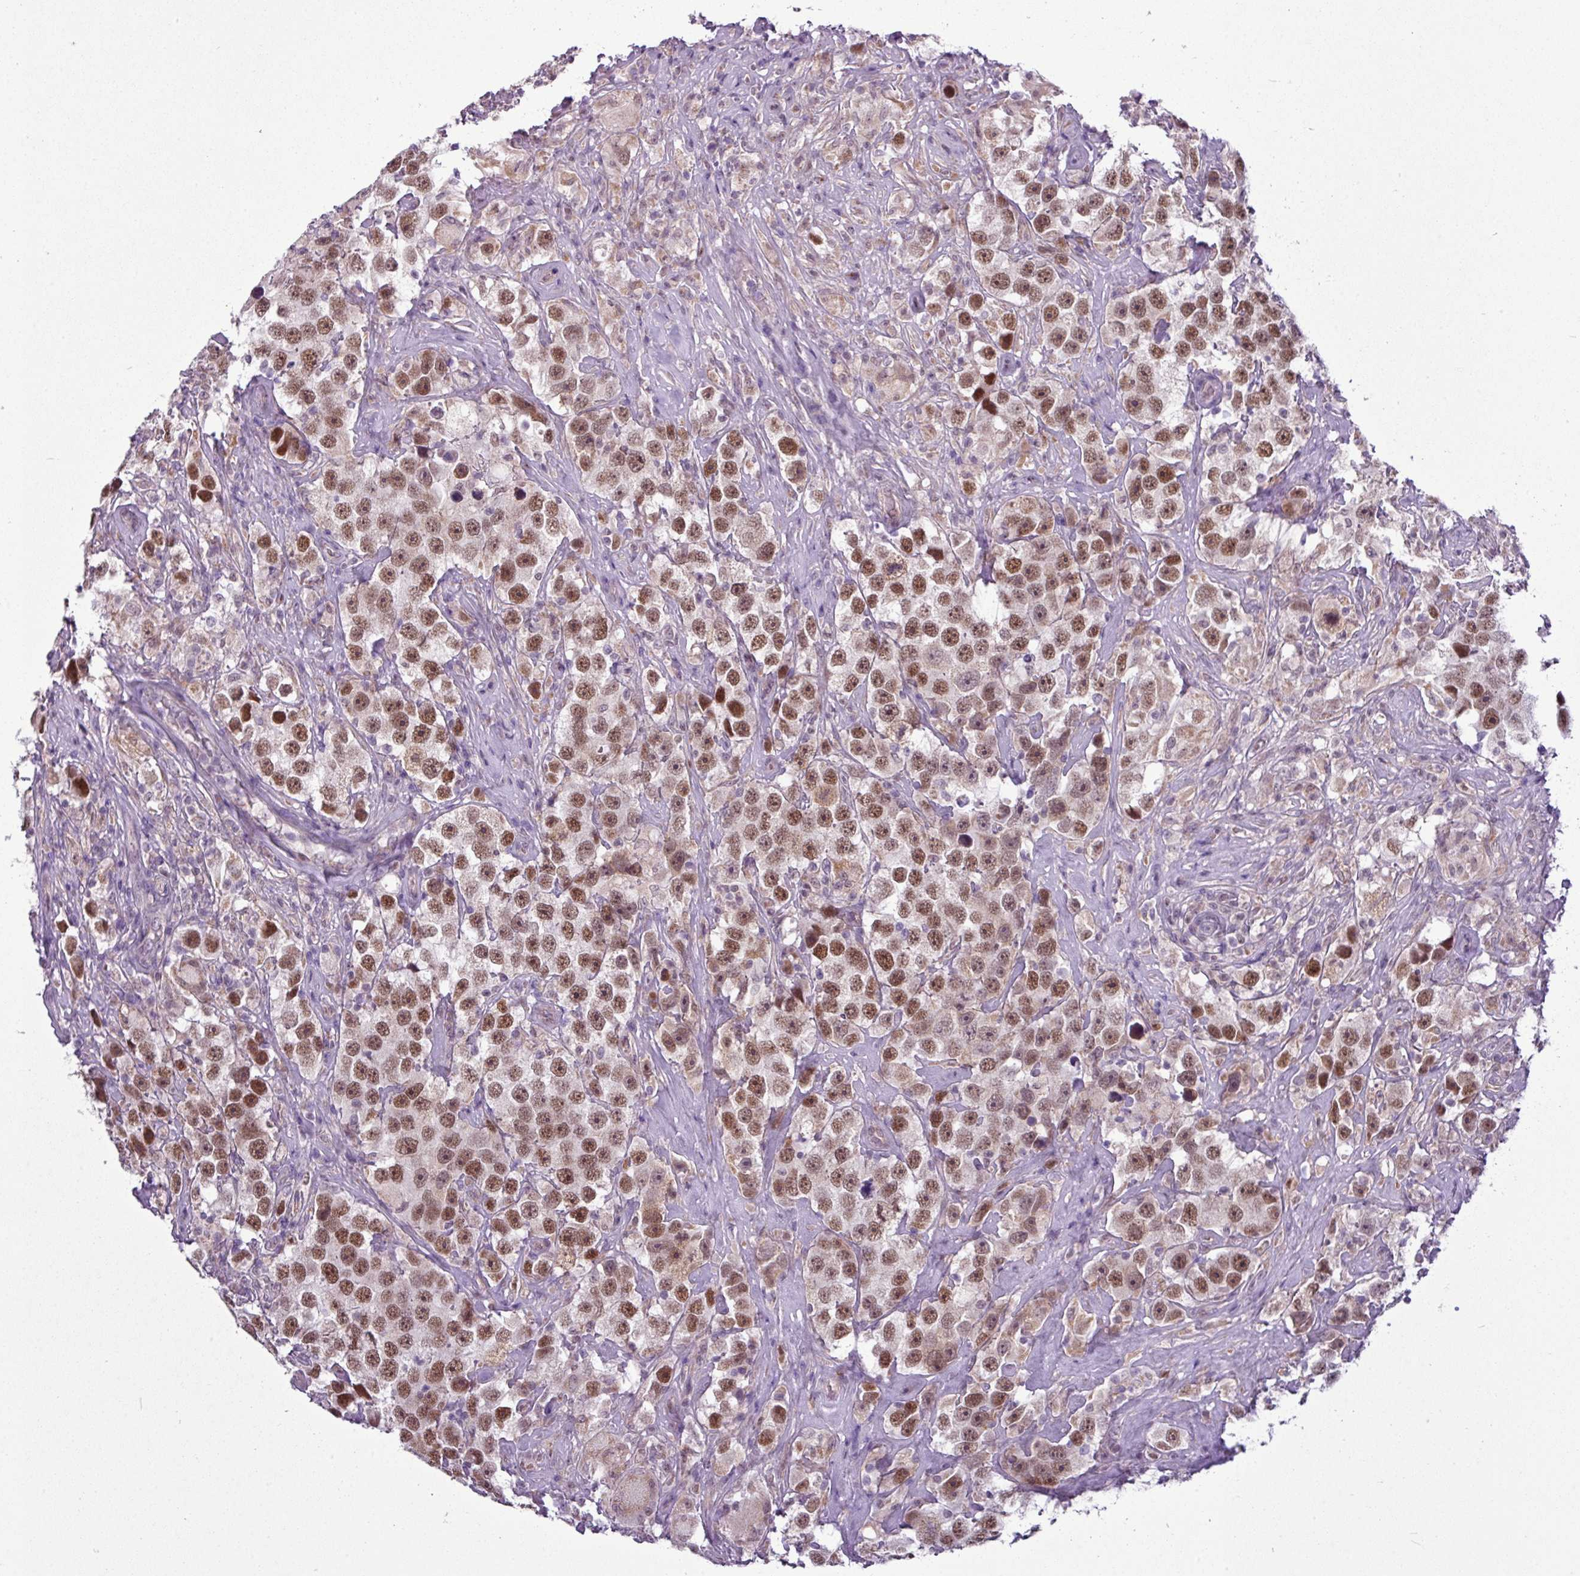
{"staining": {"intensity": "moderate", "quantity": ">75%", "location": "nuclear"}, "tissue": "testis cancer", "cell_type": "Tumor cells", "image_type": "cancer", "snomed": [{"axis": "morphology", "description": "Seminoma, NOS"}, {"axis": "topography", "description": "Testis"}], "caption": "Immunohistochemical staining of human testis cancer demonstrates moderate nuclear protein staining in approximately >75% of tumor cells. The staining is performed using DAB brown chromogen to label protein expression. The nuclei are counter-stained blue using hematoxylin.", "gene": "ZNF217", "patient": {"sex": "male", "age": 49}}